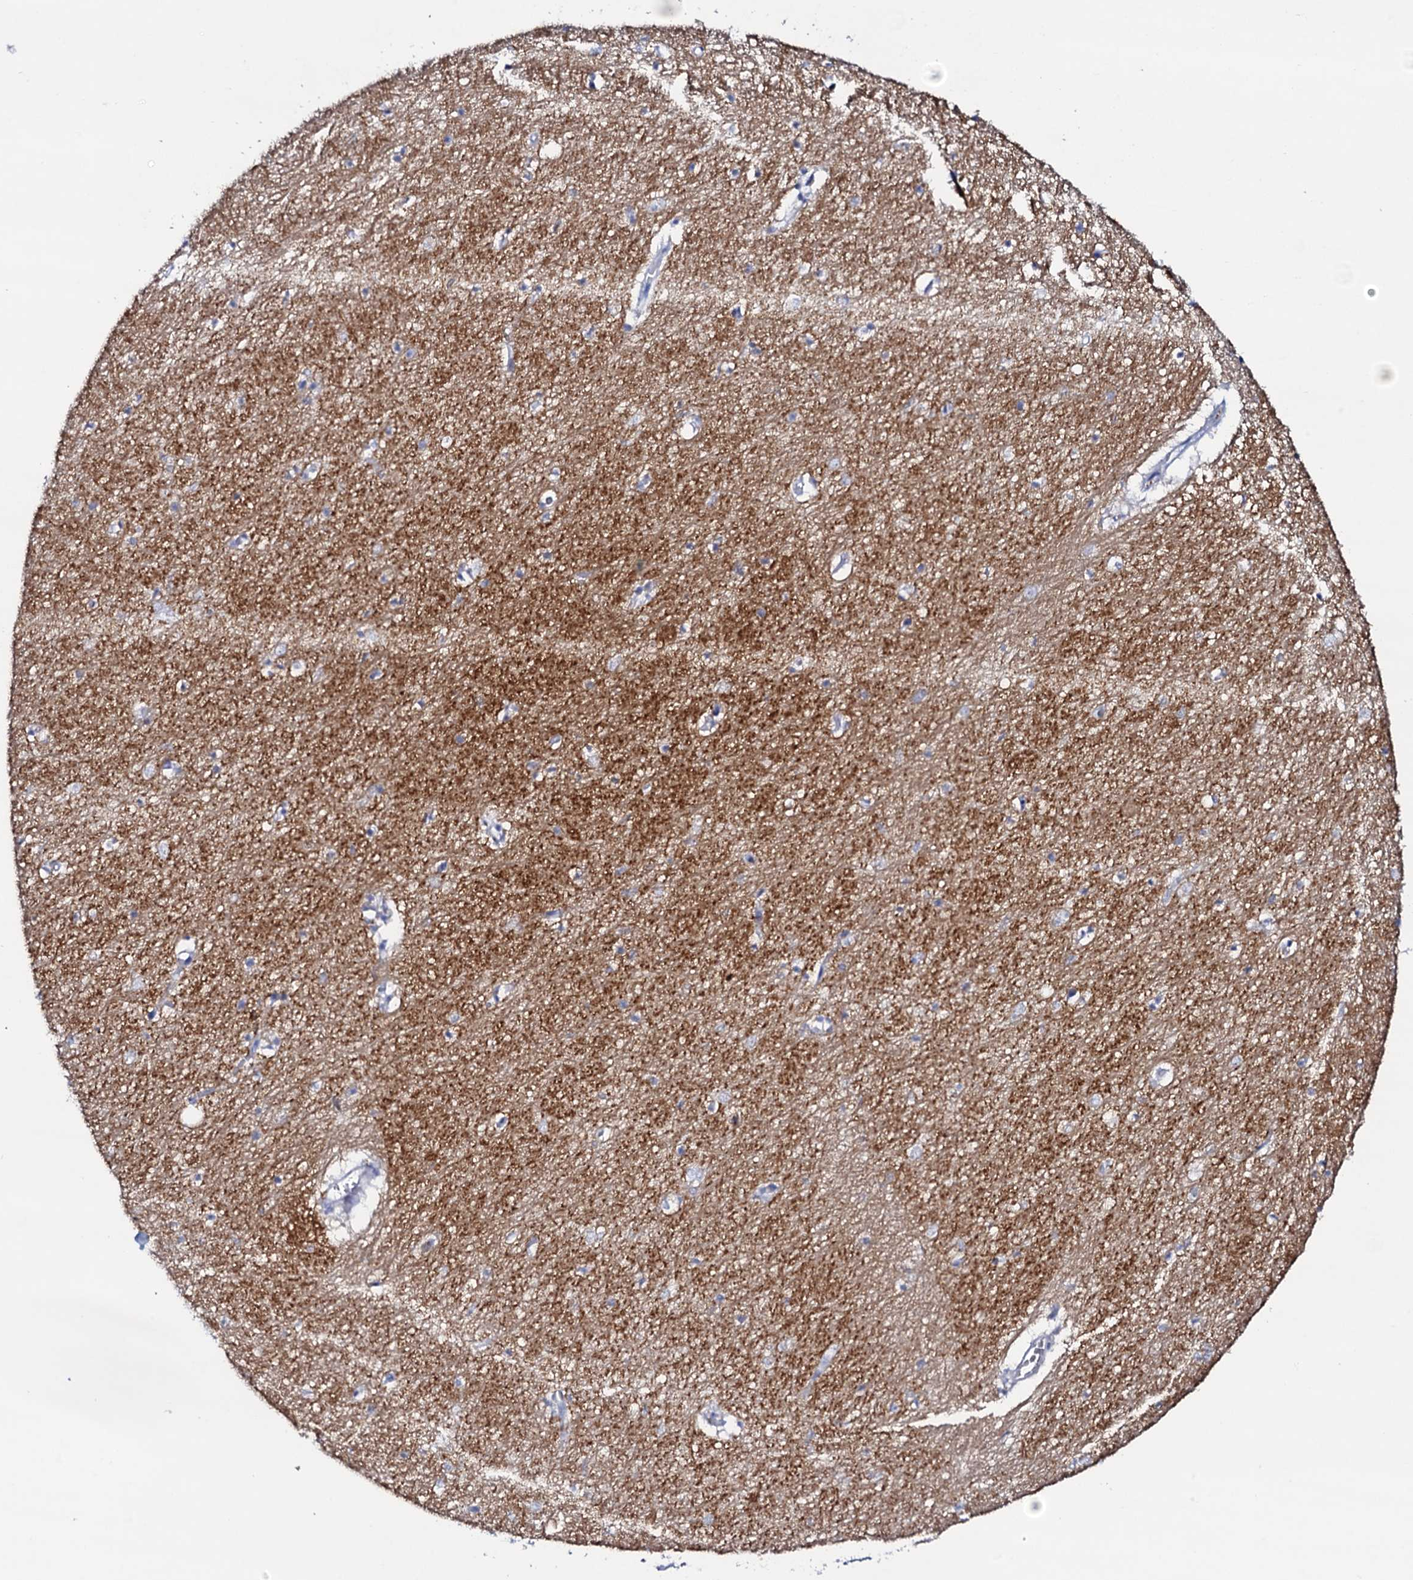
{"staining": {"intensity": "weak", "quantity": "<25%", "location": "cytoplasmic/membranous"}, "tissue": "hippocampus", "cell_type": "Glial cells", "image_type": "normal", "snomed": [{"axis": "morphology", "description": "Normal tissue, NOS"}, {"axis": "topography", "description": "Hippocampus"}], "caption": "The image demonstrates no staining of glial cells in normal hippocampus.", "gene": "FBXL16", "patient": {"sex": "female", "age": 64}}